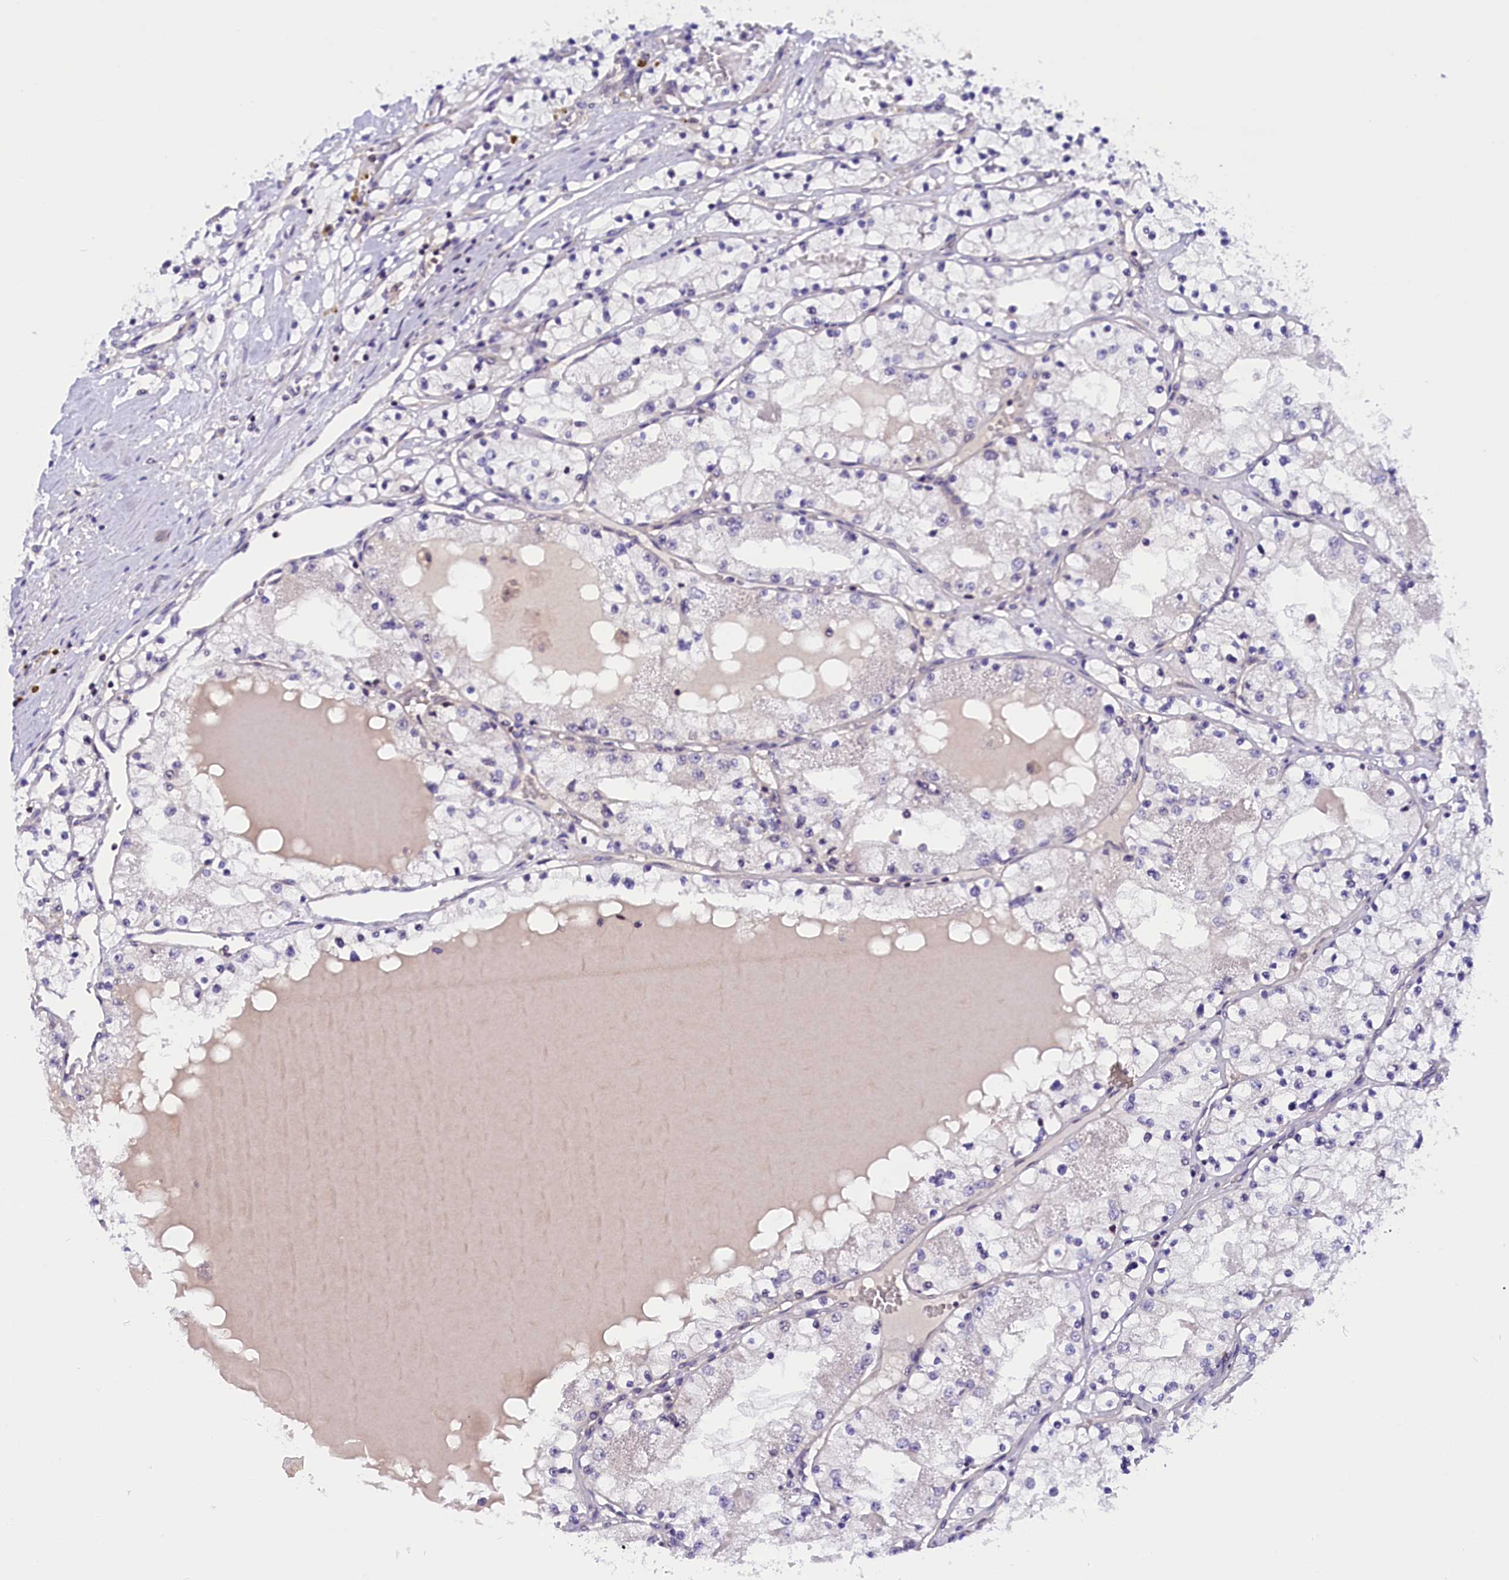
{"staining": {"intensity": "negative", "quantity": "none", "location": "none"}, "tissue": "renal cancer", "cell_type": "Tumor cells", "image_type": "cancer", "snomed": [{"axis": "morphology", "description": "Normal tissue, NOS"}, {"axis": "morphology", "description": "Adenocarcinoma, NOS"}, {"axis": "topography", "description": "Kidney"}], "caption": "High magnification brightfield microscopy of renal cancer stained with DAB (brown) and counterstained with hematoxylin (blue): tumor cells show no significant positivity.", "gene": "TBCB", "patient": {"sex": "male", "age": 68}}